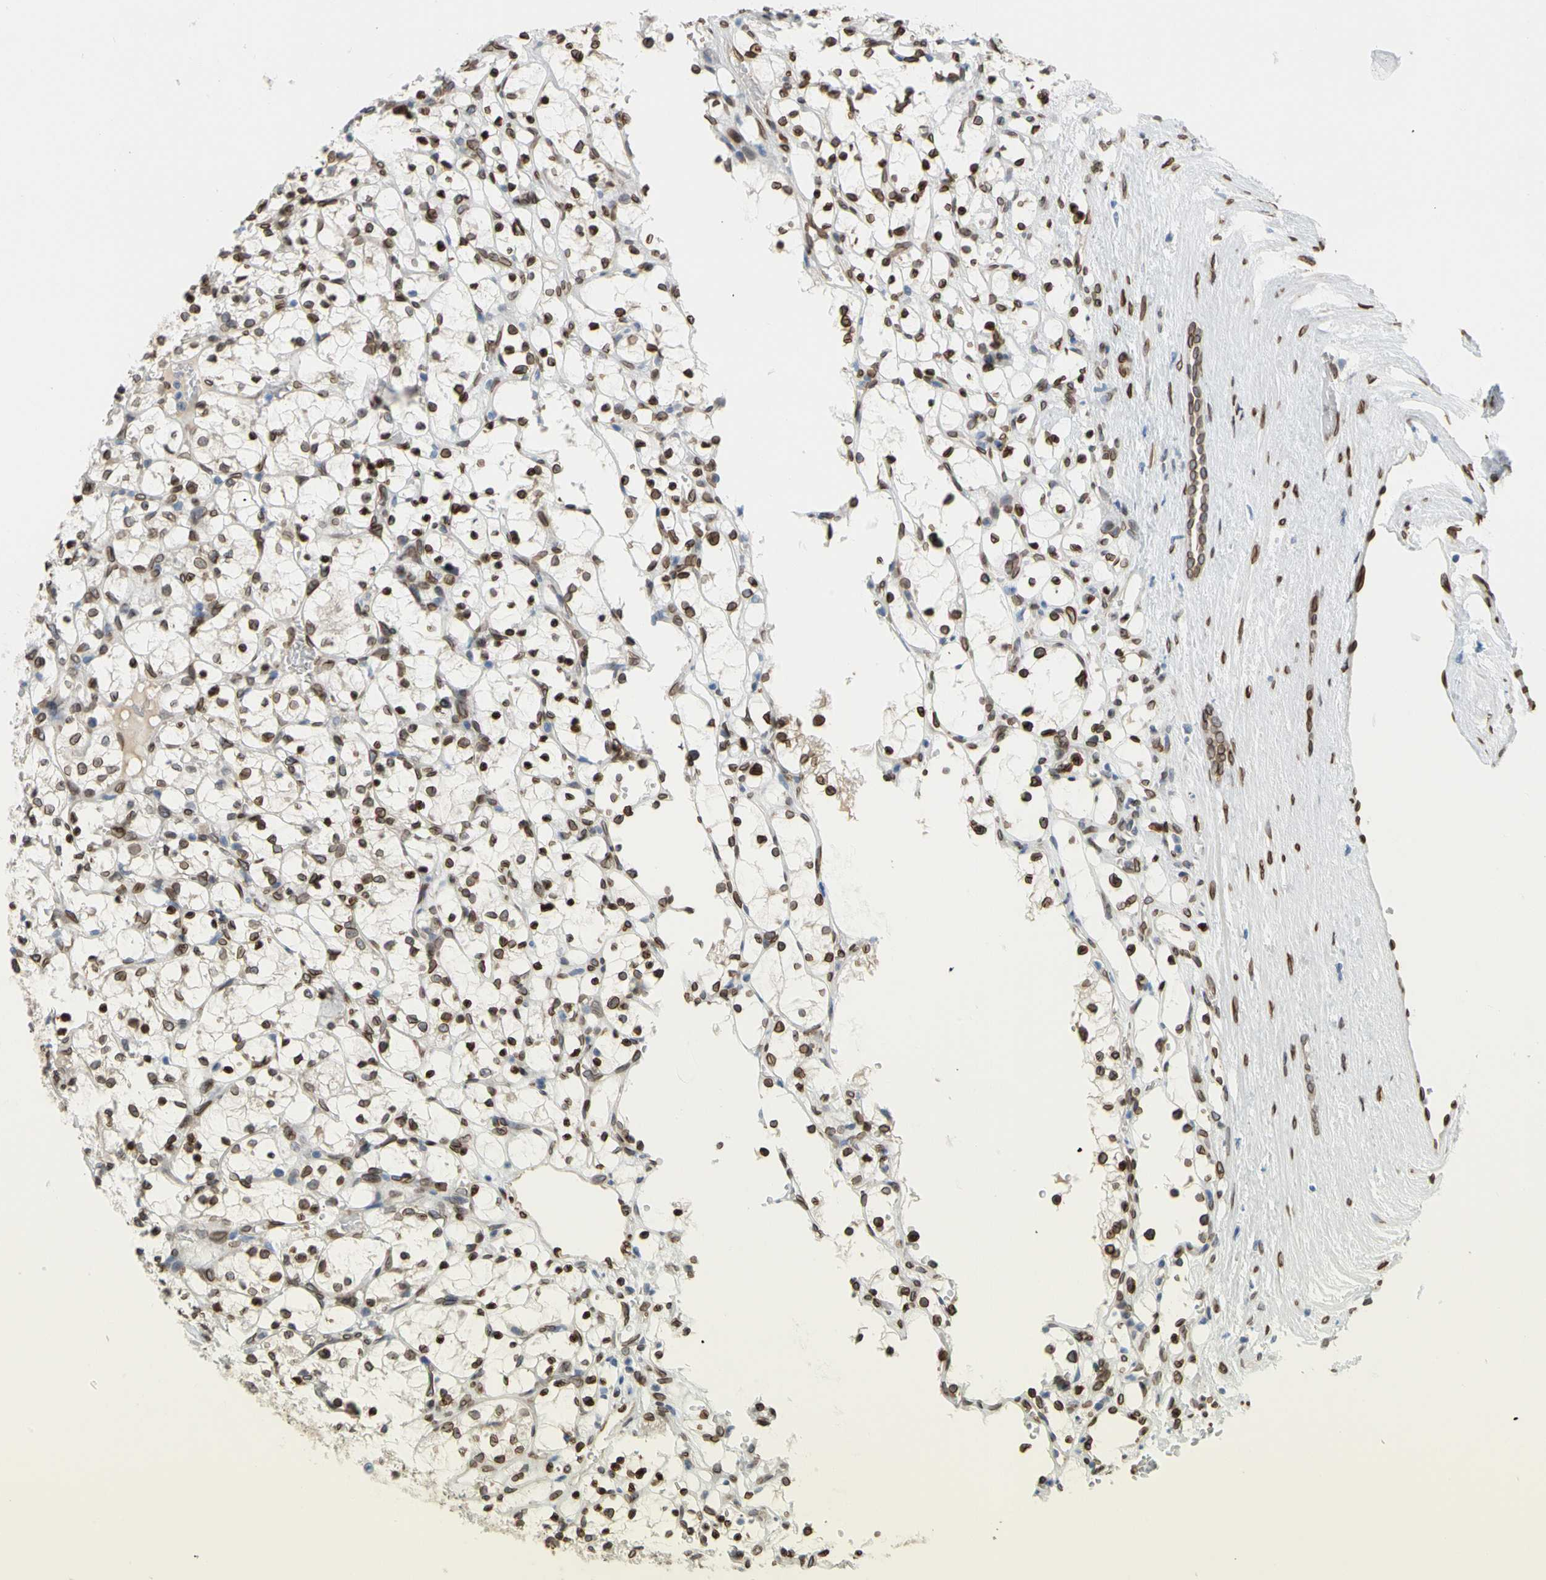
{"staining": {"intensity": "strong", "quantity": ">75%", "location": "cytoplasmic/membranous,nuclear"}, "tissue": "renal cancer", "cell_type": "Tumor cells", "image_type": "cancer", "snomed": [{"axis": "morphology", "description": "Adenocarcinoma, NOS"}, {"axis": "topography", "description": "Kidney"}], "caption": "Adenocarcinoma (renal) tissue displays strong cytoplasmic/membranous and nuclear expression in approximately >75% of tumor cells", "gene": "SUN1", "patient": {"sex": "female", "age": 69}}